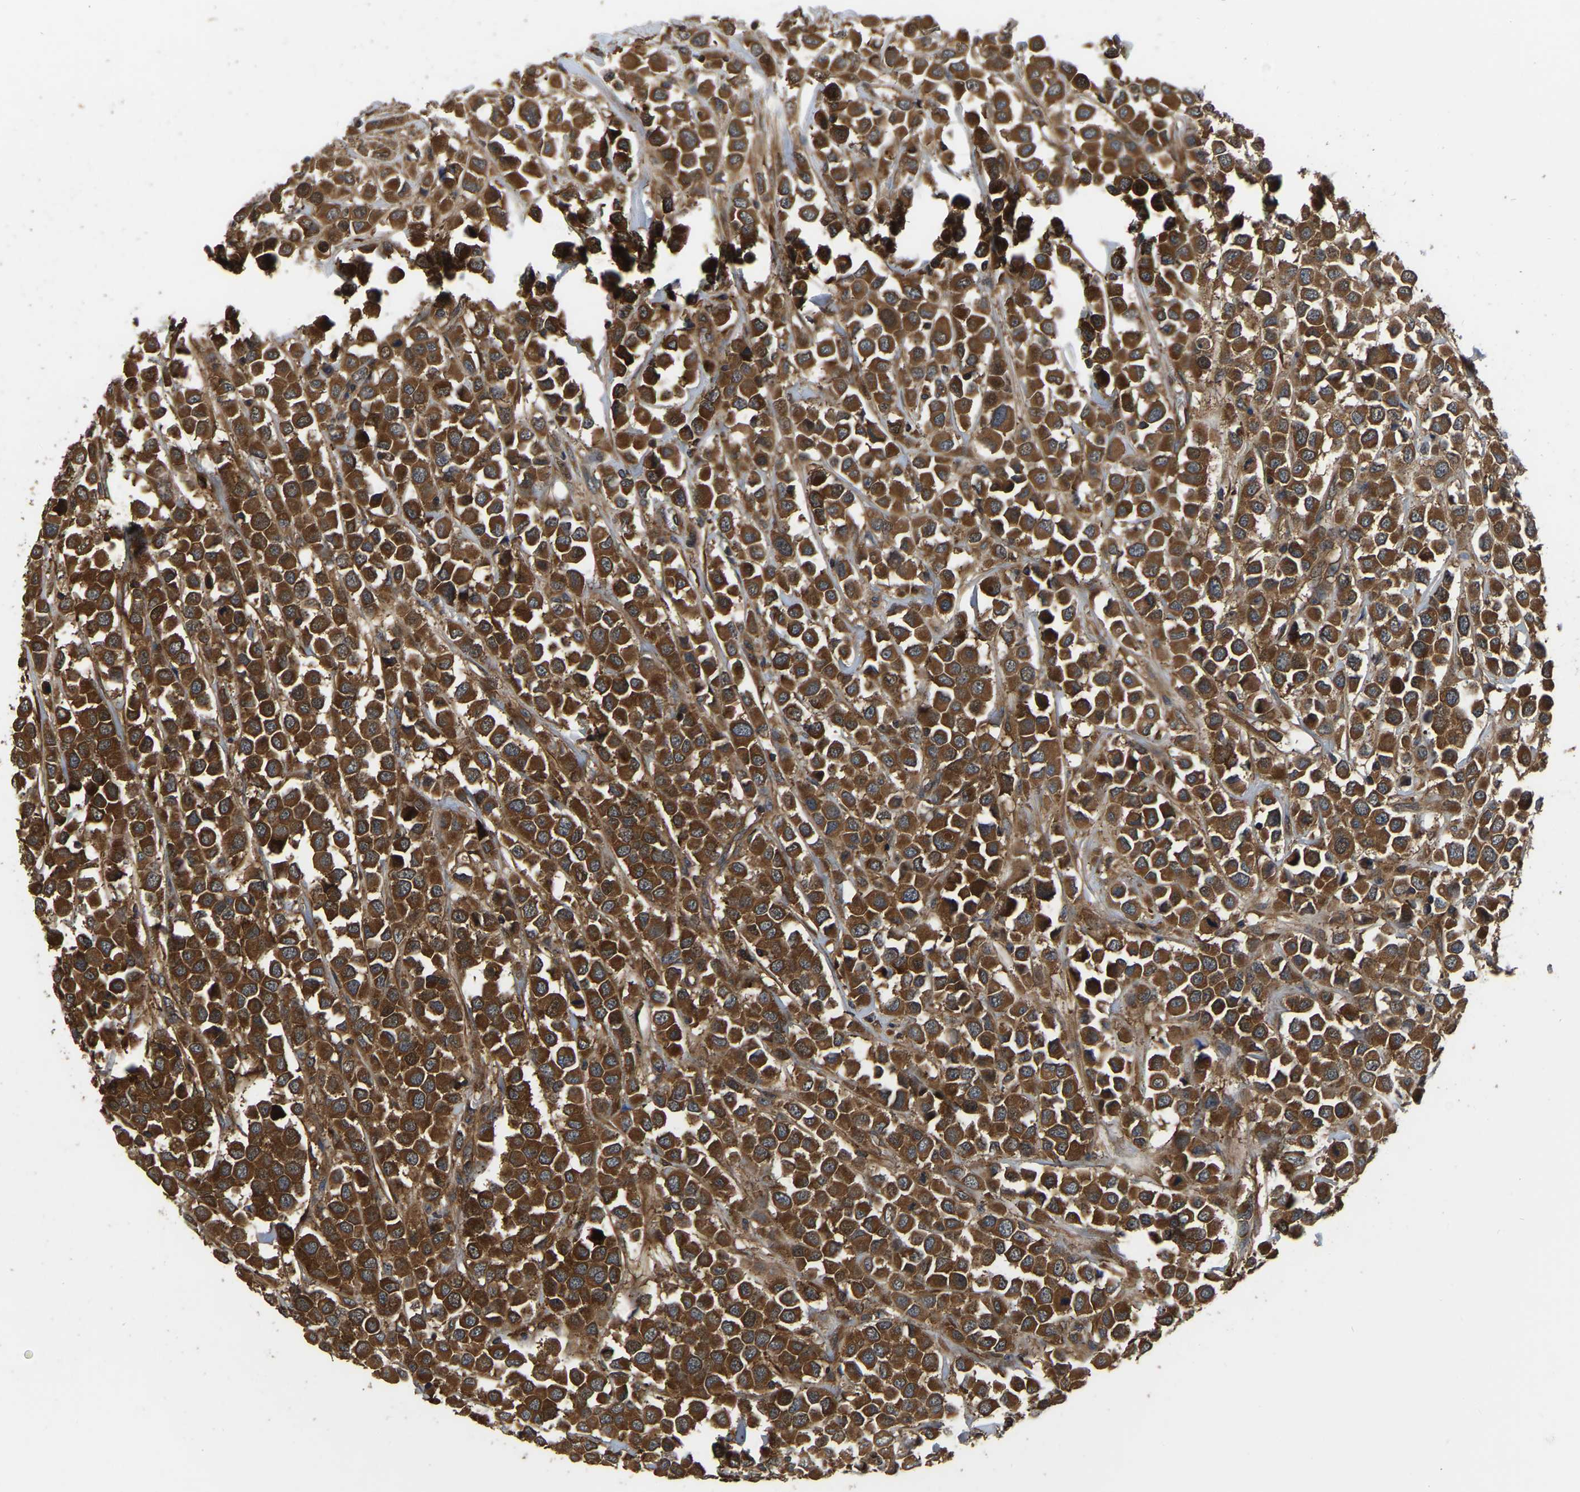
{"staining": {"intensity": "strong", "quantity": ">75%", "location": "cytoplasmic/membranous"}, "tissue": "breast cancer", "cell_type": "Tumor cells", "image_type": "cancer", "snomed": [{"axis": "morphology", "description": "Duct carcinoma"}, {"axis": "topography", "description": "Breast"}], "caption": "Protein staining of breast cancer tissue shows strong cytoplasmic/membranous expression in approximately >75% of tumor cells. The staining was performed using DAB (3,3'-diaminobenzidine) to visualize the protein expression in brown, while the nuclei were stained in blue with hematoxylin (Magnification: 20x).", "gene": "GARS1", "patient": {"sex": "female", "age": 61}}